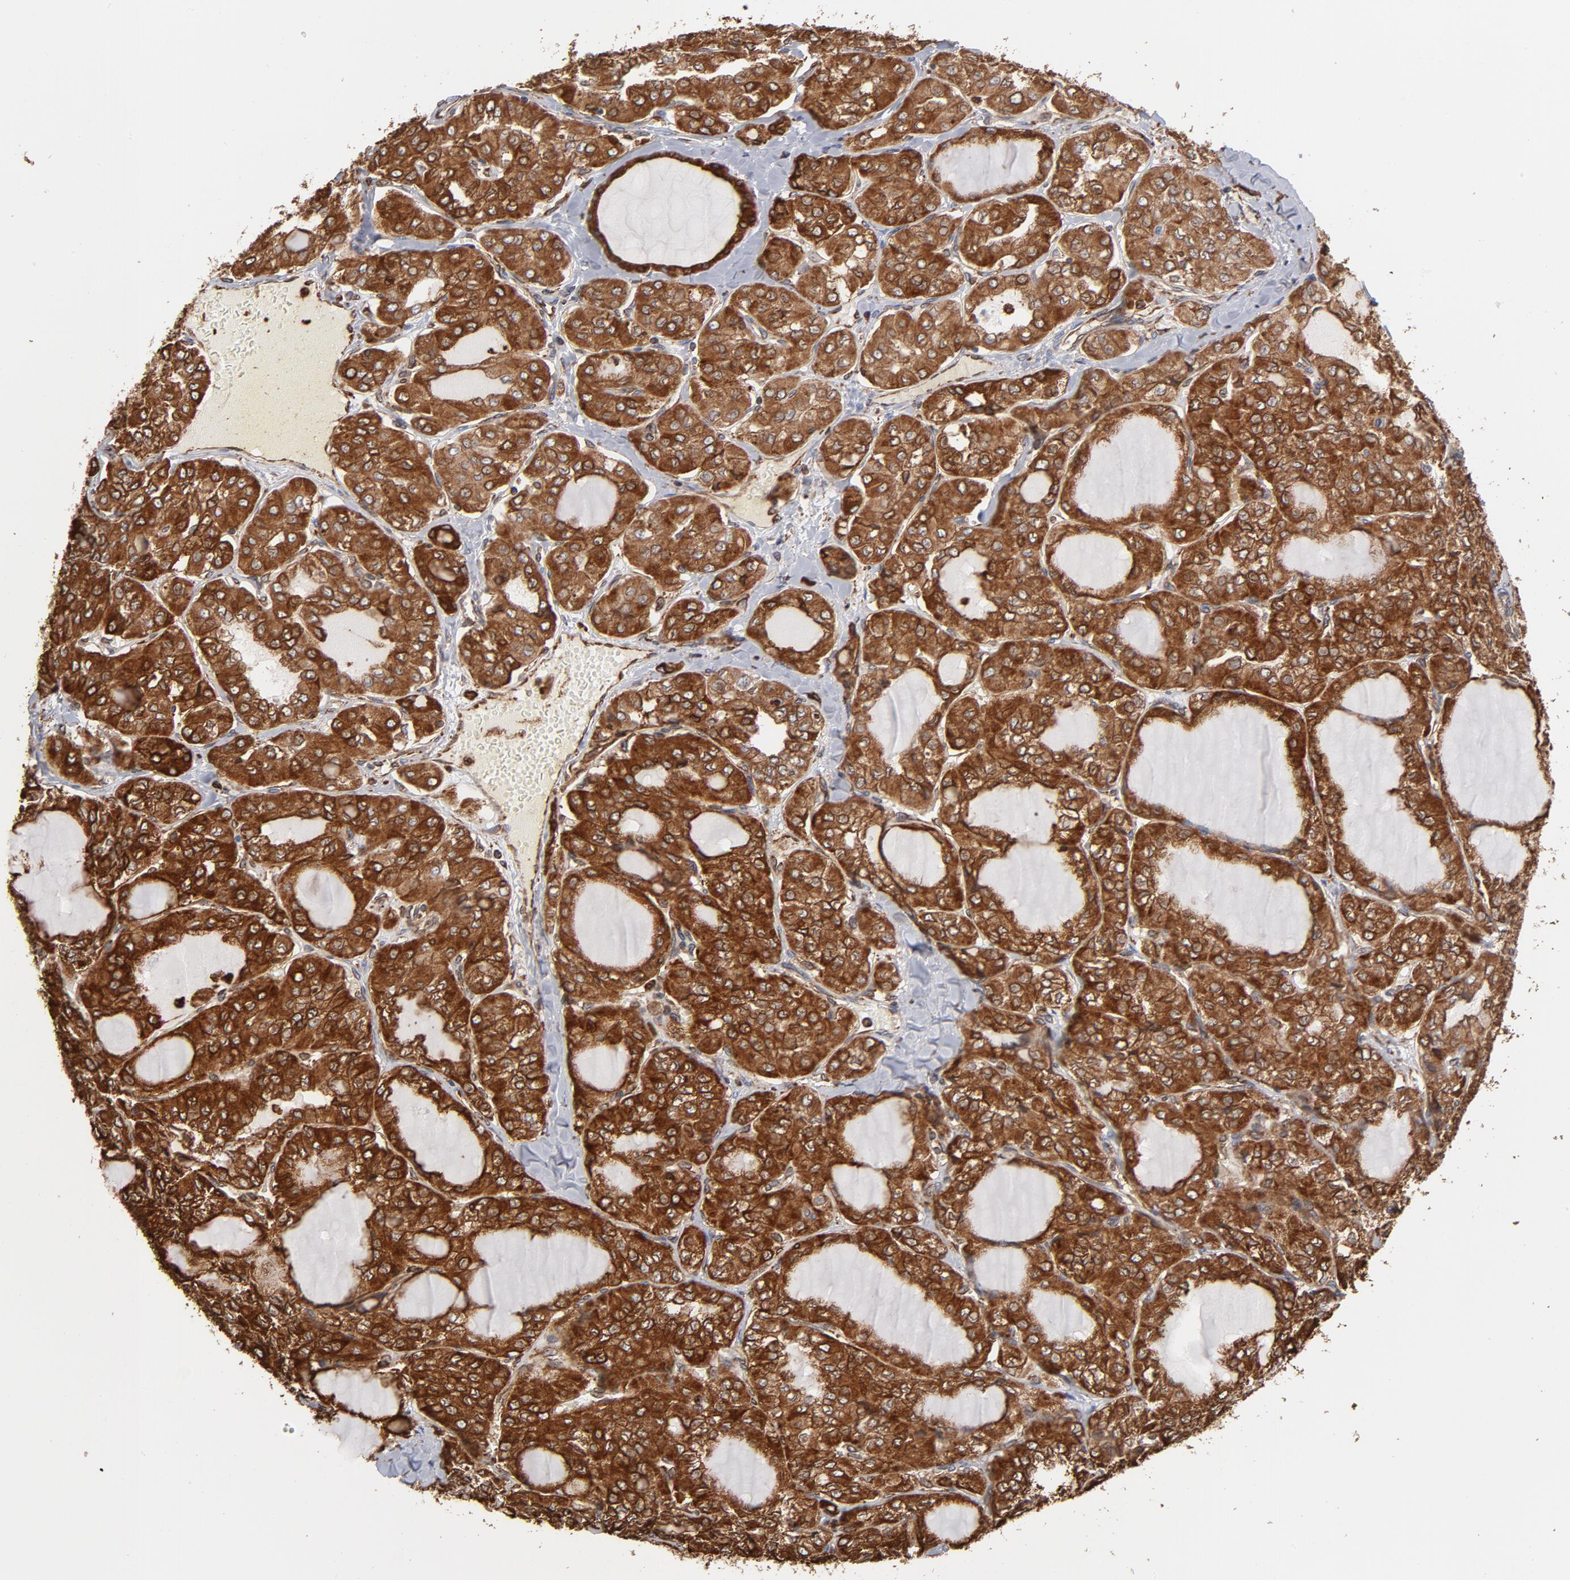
{"staining": {"intensity": "strong", "quantity": ">75%", "location": "cytoplasmic/membranous"}, "tissue": "thyroid cancer", "cell_type": "Tumor cells", "image_type": "cancer", "snomed": [{"axis": "morphology", "description": "Papillary adenocarcinoma, NOS"}, {"axis": "topography", "description": "Thyroid gland"}], "caption": "Immunohistochemistry (DAB (3,3'-diaminobenzidine)) staining of thyroid cancer displays strong cytoplasmic/membranous protein staining in about >75% of tumor cells.", "gene": "CANX", "patient": {"sex": "male", "age": 20}}